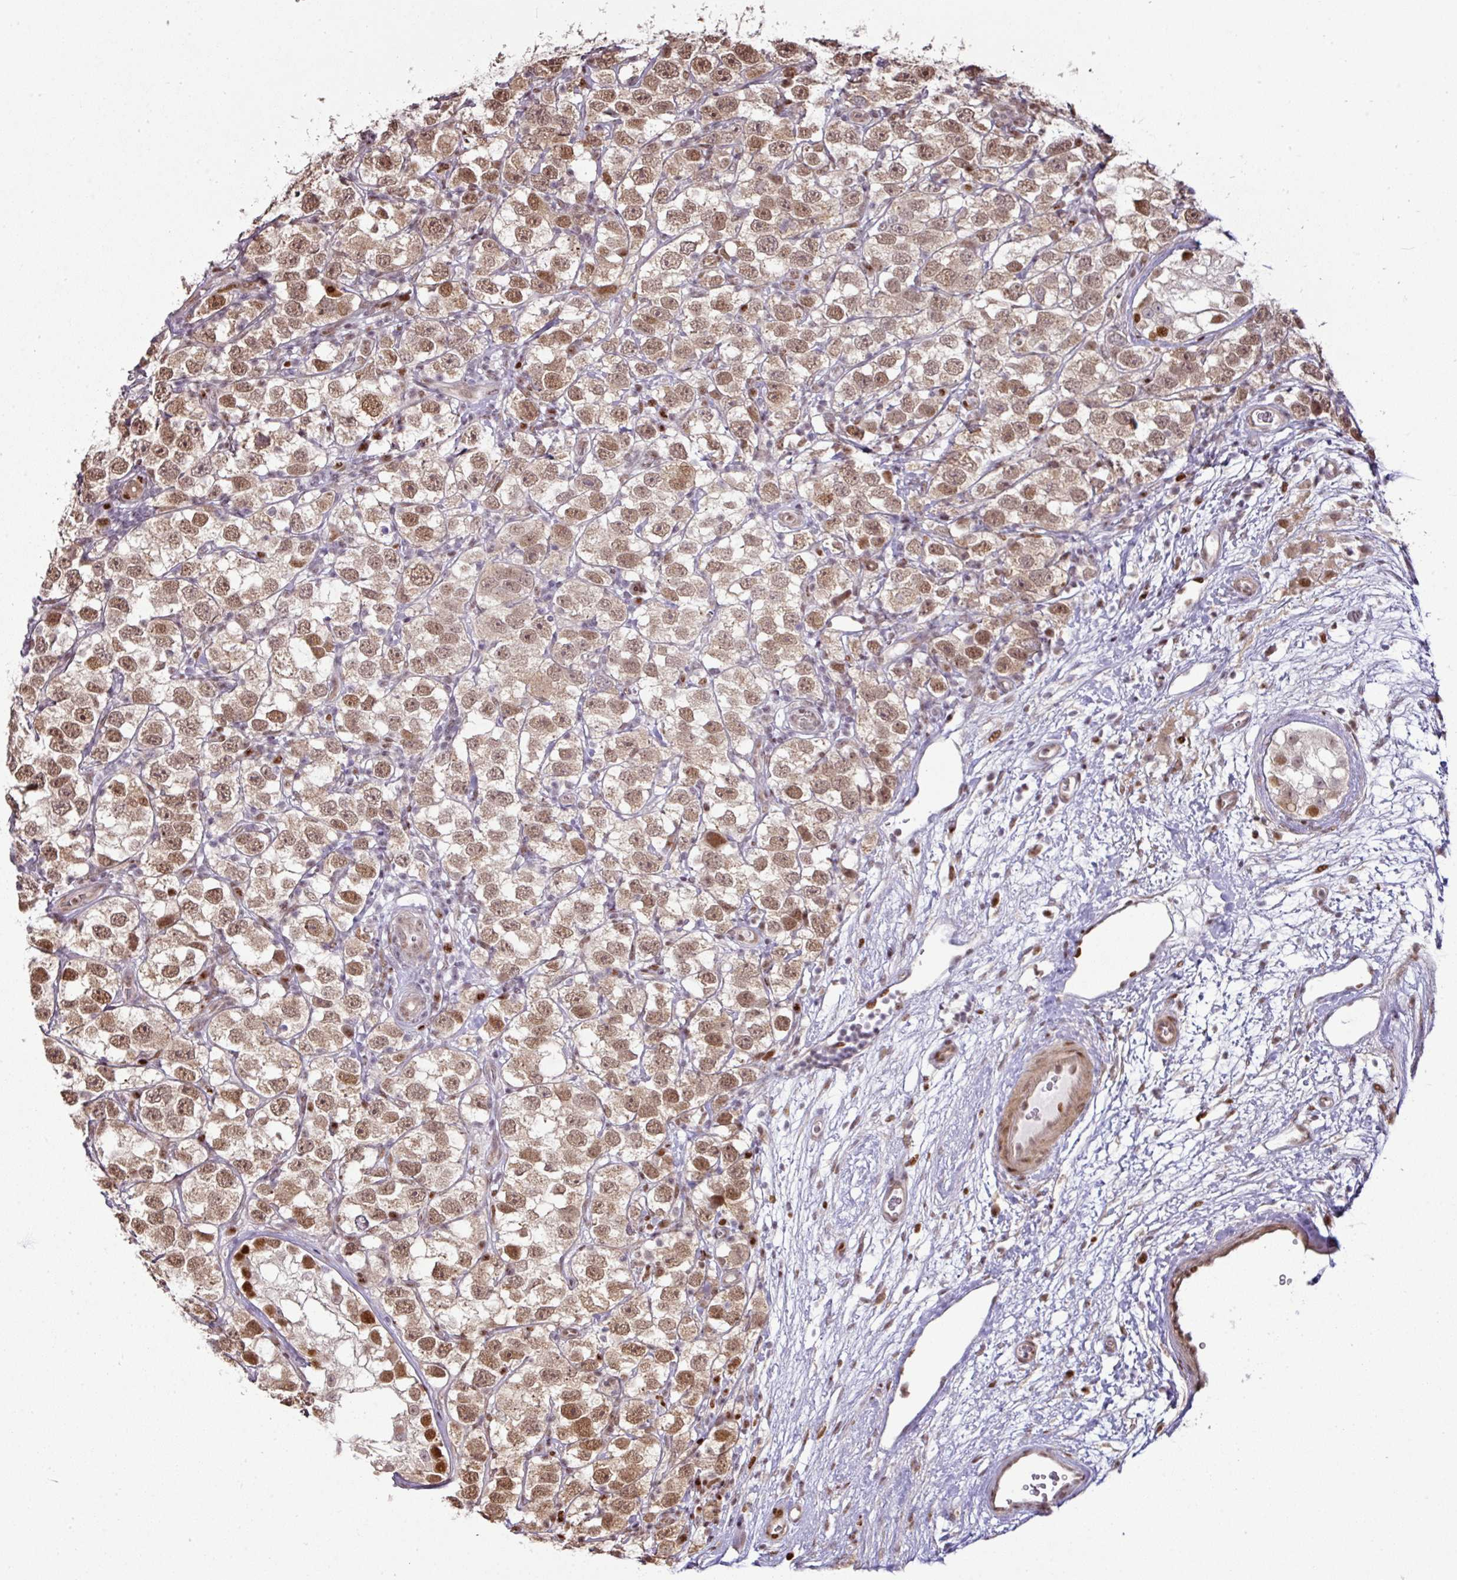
{"staining": {"intensity": "moderate", "quantity": ">75%", "location": "nuclear"}, "tissue": "testis cancer", "cell_type": "Tumor cells", "image_type": "cancer", "snomed": [{"axis": "morphology", "description": "Seminoma, NOS"}, {"axis": "topography", "description": "Testis"}], "caption": "Protein staining displays moderate nuclear expression in about >75% of tumor cells in testis cancer.", "gene": "MYSM1", "patient": {"sex": "male", "age": 26}}